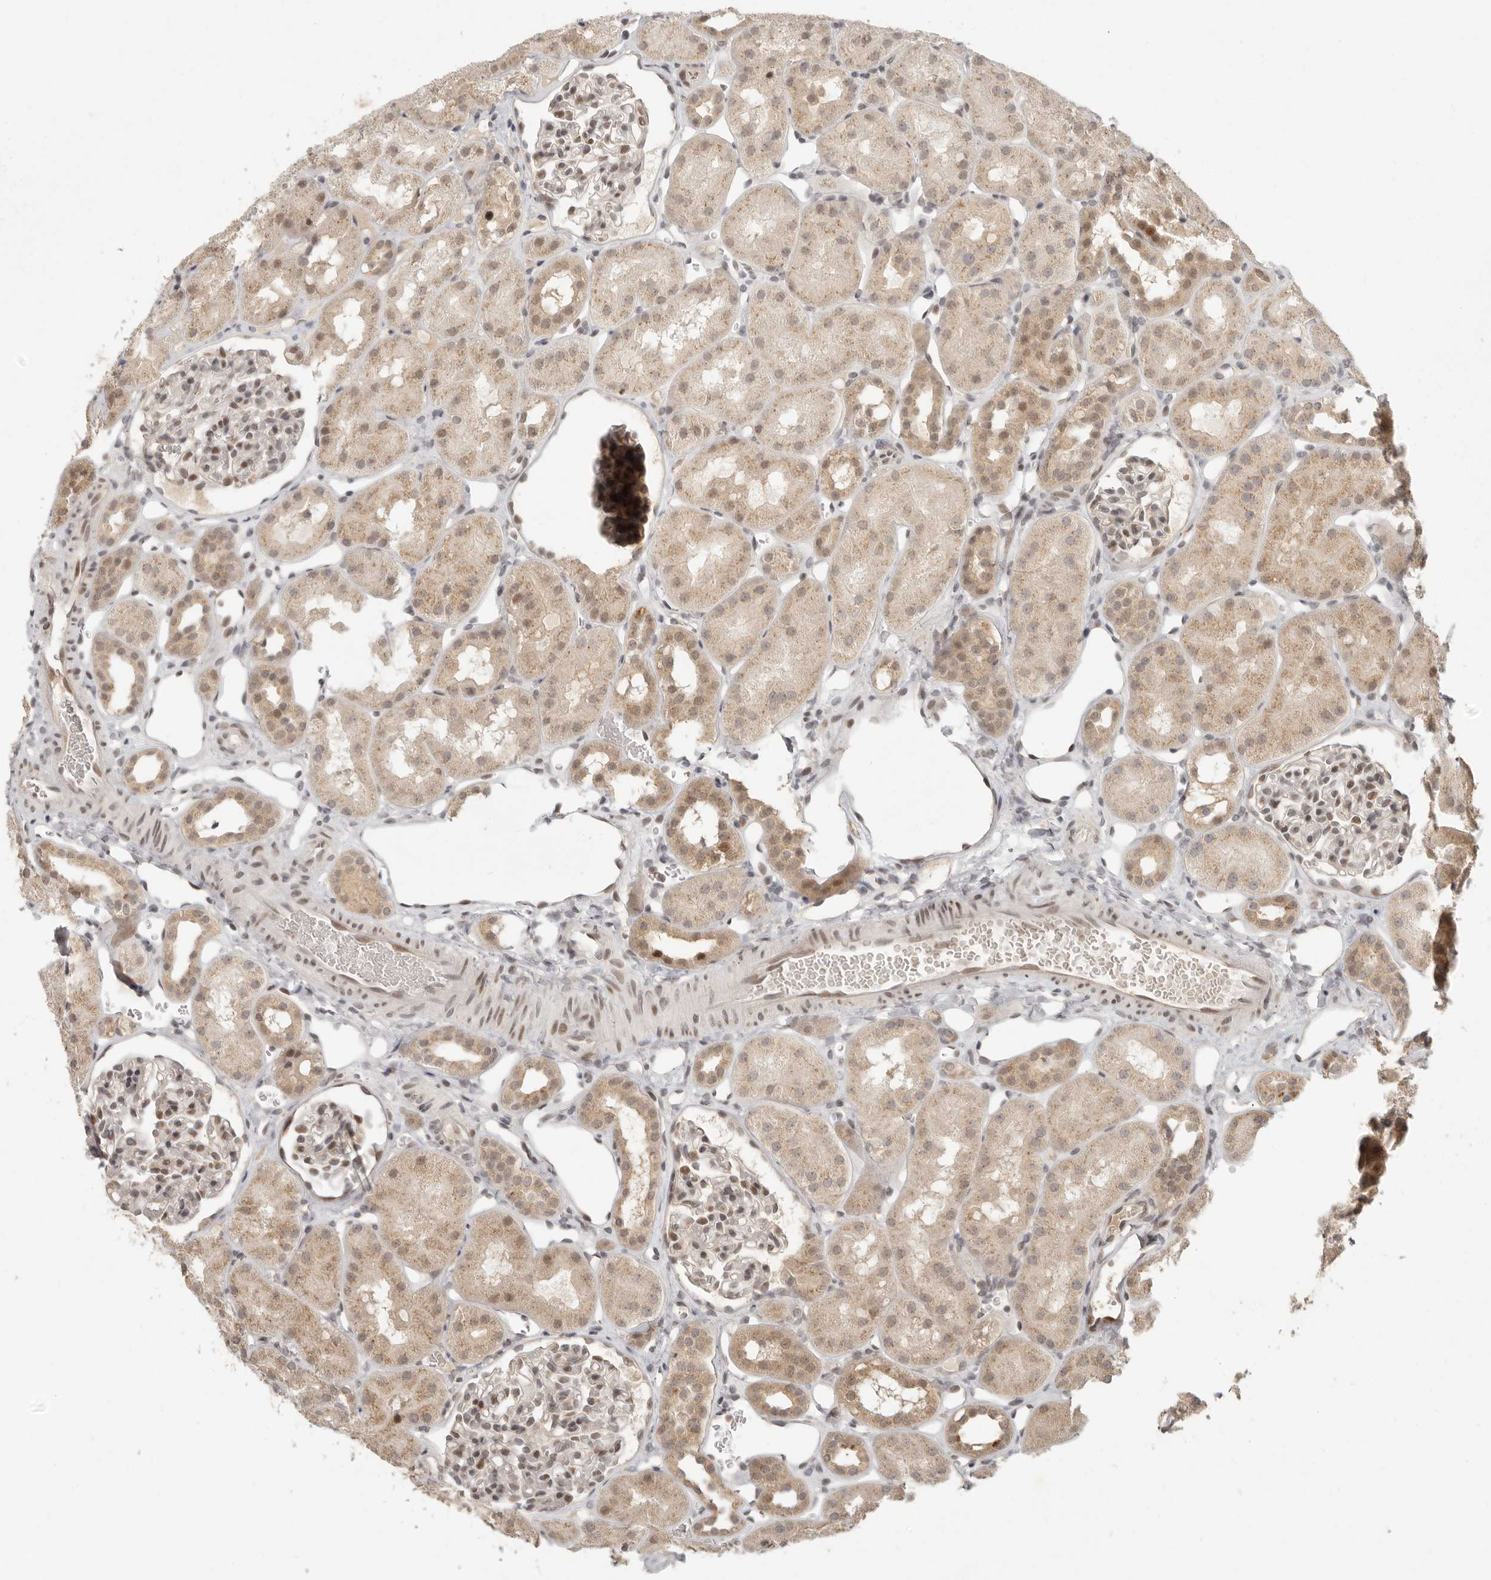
{"staining": {"intensity": "moderate", "quantity": ">75%", "location": "nuclear"}, "tissue": "kidney", "cell_type": "Cells in glomeruli", "image_type": "normal", "snomed": [{"axis": "morphology", "description": "Normal tissue, NOS"}, {"axis": "topography", "description": "Kidney"}], "caption": "An IHC histopathology image of normal tissue is shown. Protein staining in brown highlights moderate nuclear positivity in kidney within cells in glomeruli. Ihc stains the protein of interest in brown and the nuclei are stained blue.", "gene": "LRRC75A", "patient": {"sex": "male", "age": 16}}